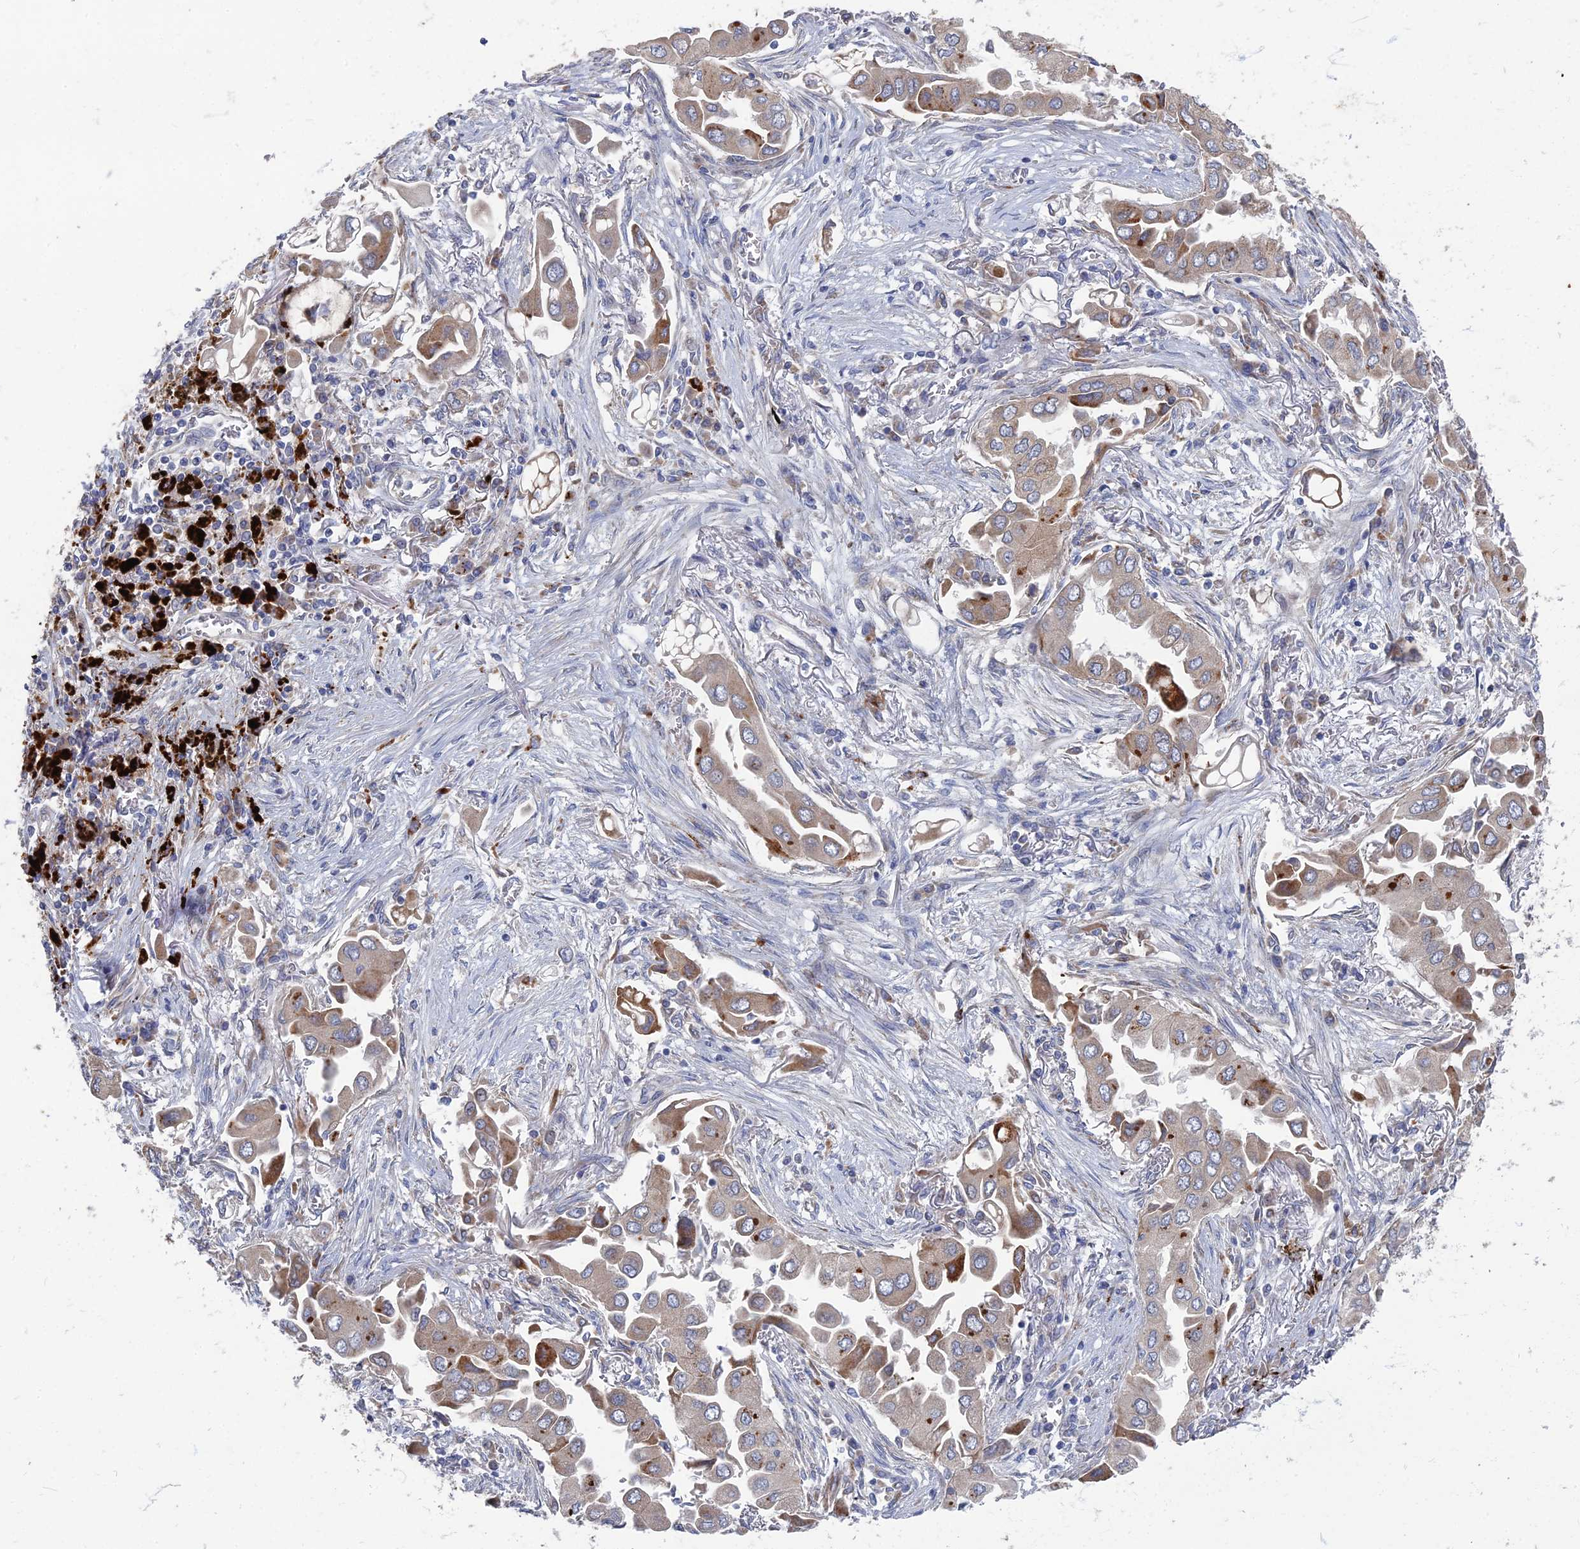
{"staining": {"intensity": "moderate", "quantity": "<25%", "location": "cytoplasmic/membranous"}, "tissue": "lung cancer", "cell_type": "Tumor cells", "image_type": "cancer", "snomed": [{"axis": "morphology", "description": "Adenocarcinoma, NOS"}, {"axis": "topography", "description": "Lung"}], "caption": "The histopathology image exhibits immunohistochemical staining of lung adenocarcinoma. There is moderate cytoplasmic/membranous positivity is present in approximately <25% of tumor cells.", "gene": "TMEM128", "patient": {"sex": "female", "age": 76}}